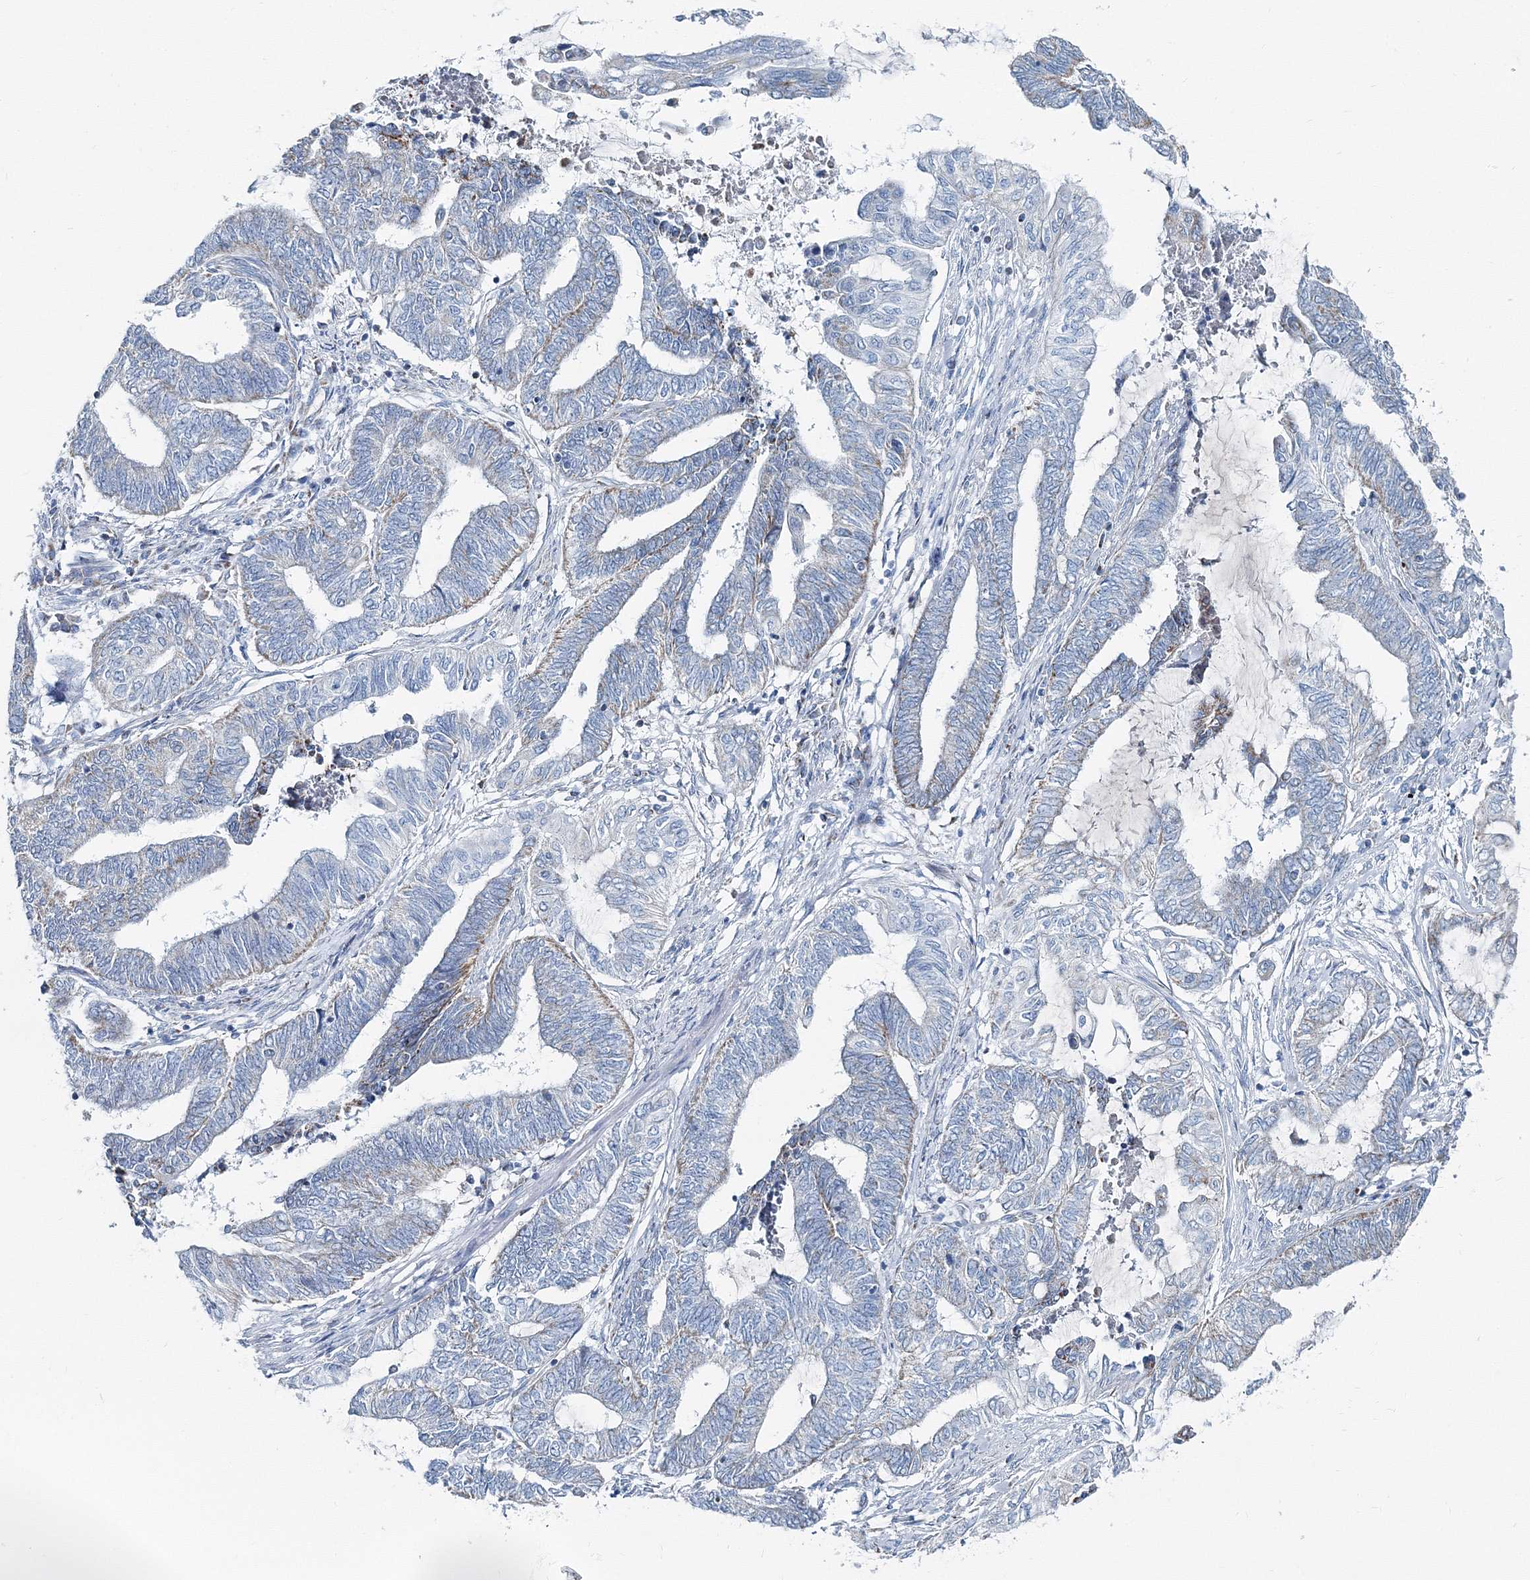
{"staining": {"intensity": "negative", "quantity": "none", "location": "none"}, "tissue": "endometrial cancer", "cell_type": "Tumor cells", "image_type": "cancer", "snomed": [{"axis": "morphology", "description": "Adenocarcinoma, NOS"}, {"axis": "topography", "description": "Uterus"}, {"axis": "topography", "description": "Endometrium"}], "caption": "Tumor cells are negative for protein expression in human endometrial adenocarcinoma. (DAB immunohistochemistry (IHC) visualized using brightfield microscopy, high magnification).", "gene": "GABARAPL2", "patient": {"sex": "female", "age": 70}}